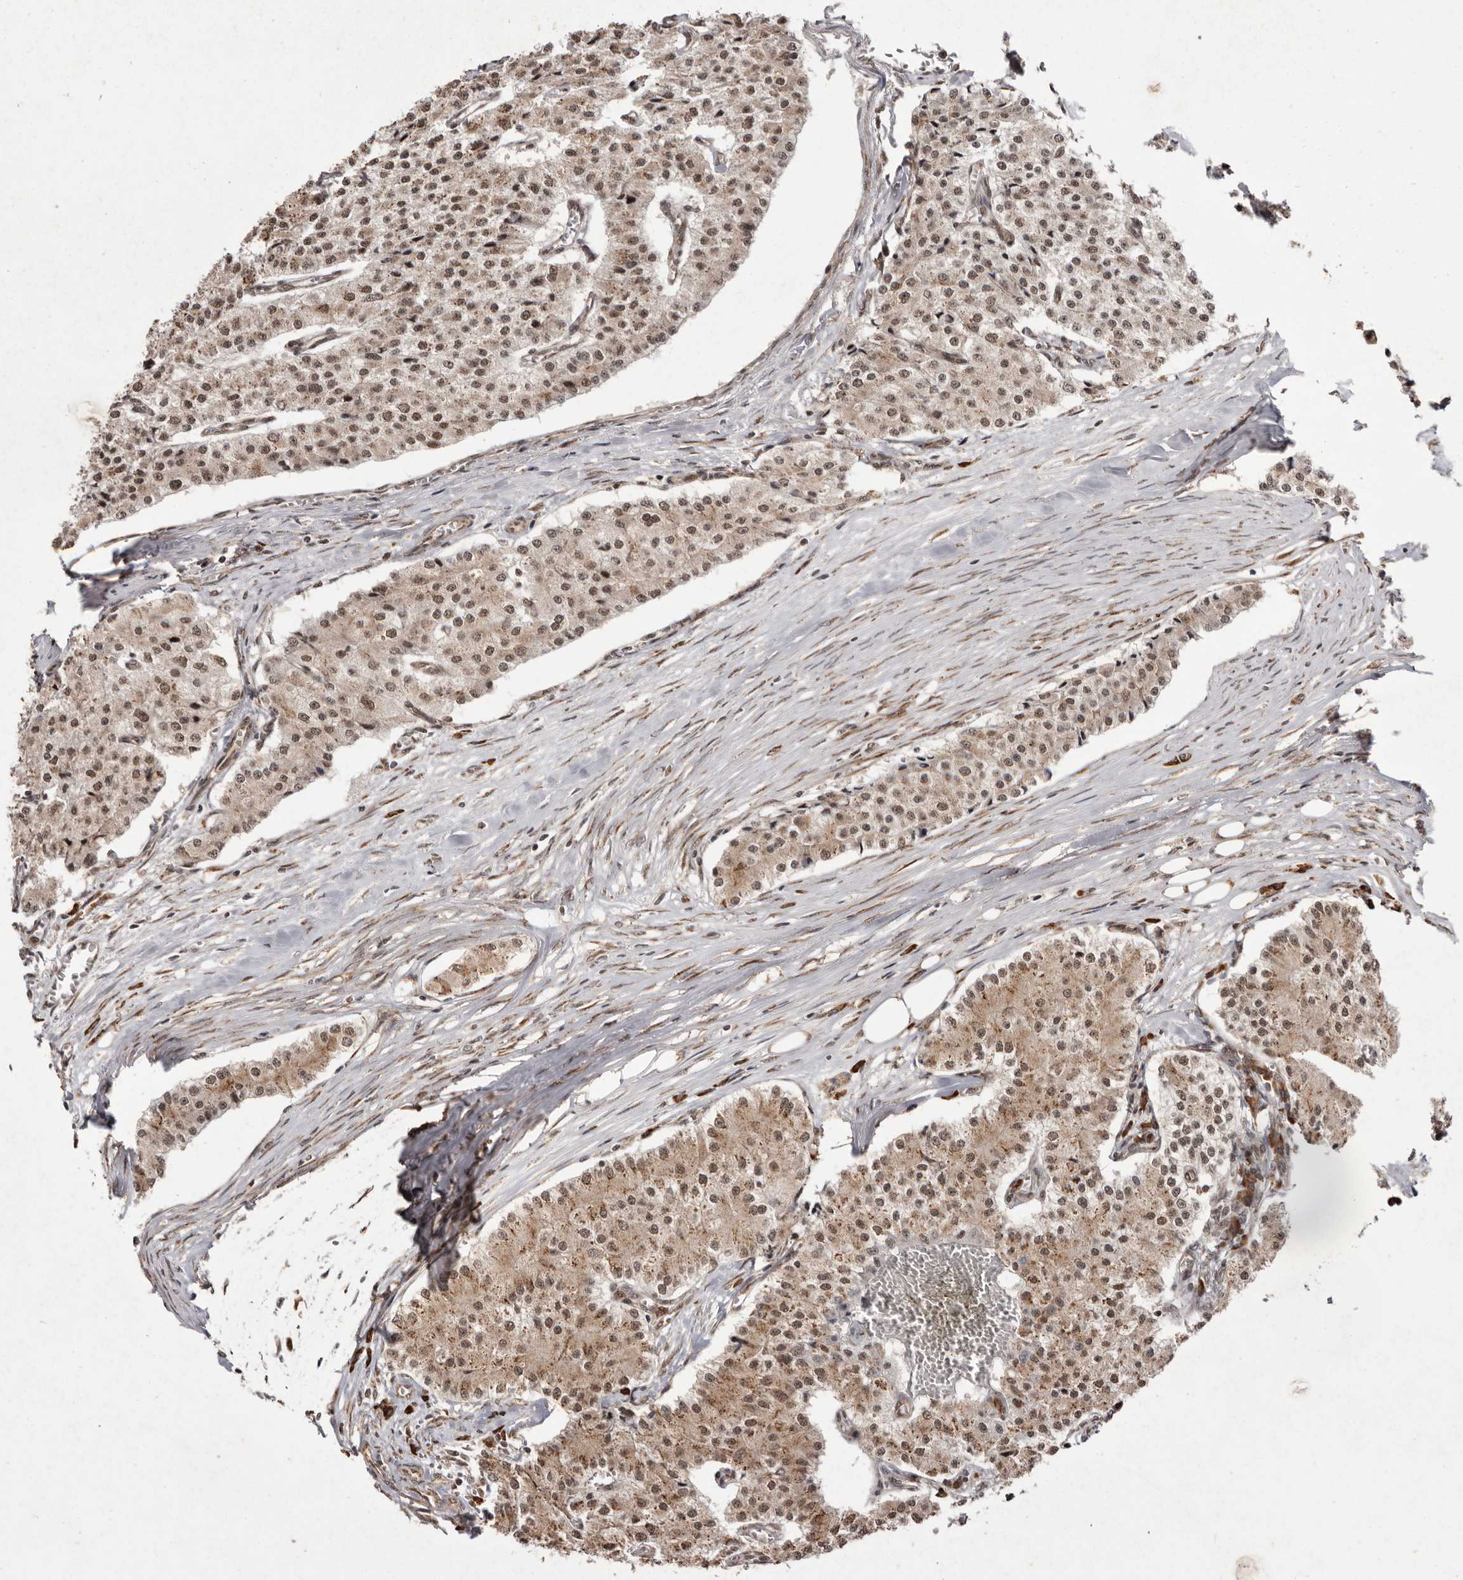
{"staining": {"intensity": "moderate", "quantity": ">75%", "location": "cytoplasmic/membranous,nuclear"}, "tissue": "carcinoid", "cell_type": "Tumor cells", "image_type": "cancer", "snomed": [{"axis": "morphology", "description": "Carcinoid, malignant, NOS"}, {"axis": "topography", "description": "Colon"}], "caption": "High-magnification brightfield microscopy of carcinoid (malignant) stained with DAB (brown) and counterstained with hematoxylin (blue). tumor cells exhibit moderate cytoplasmic/membranous and nuclear staining is seen in approximately>75% of cells.", "gene": "LRGUK", "patient": {"sex": "female", "age": 52}}